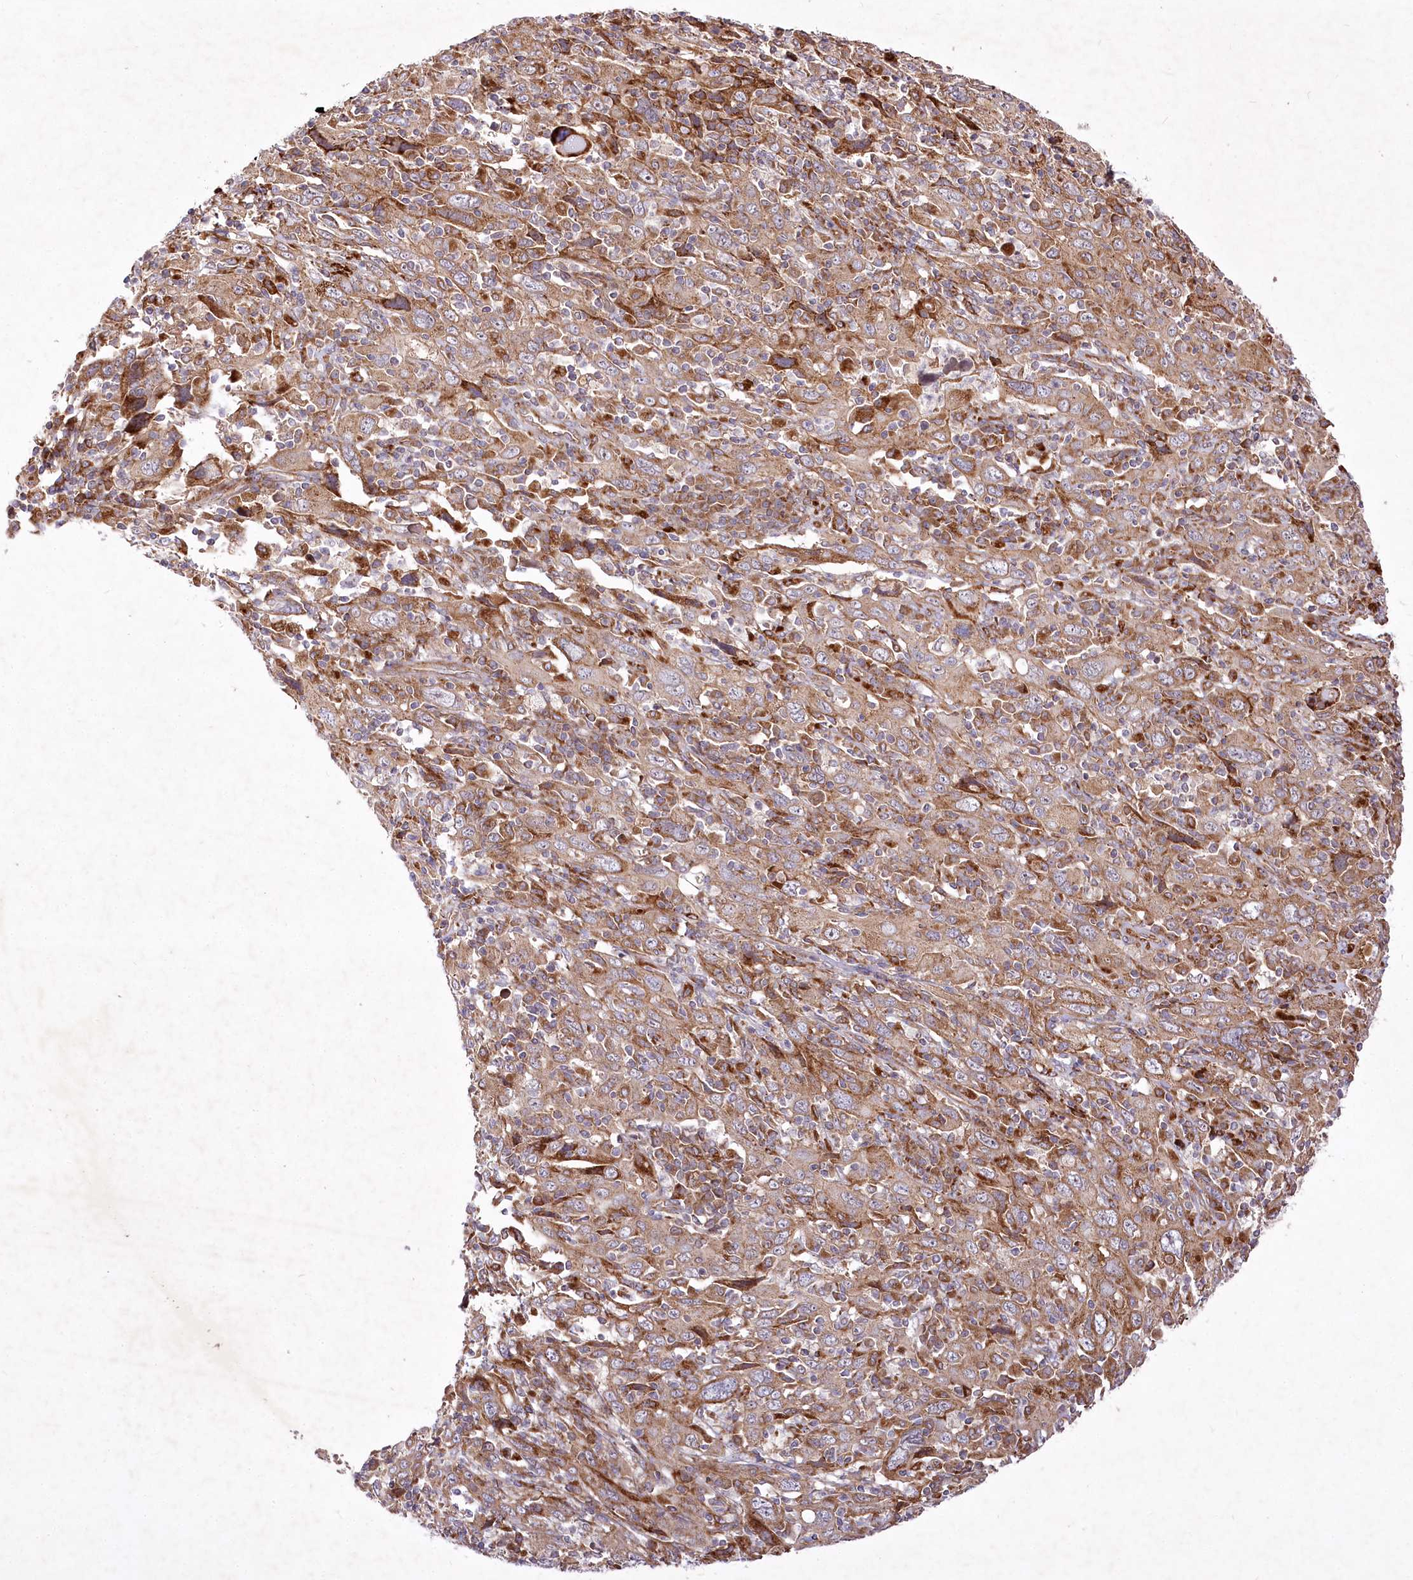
{"staining": {"intensity": "moderate", "quantity": ">75%", "location": "cytoplasmic/membranous"}, "tissue": "cervical cancer", "cell_type": "Tumor cells", "image_type": "cancer", "snomed": [{"axis": "morphology", "description": "Squamous cell carcinoma, NOS"}, {"axis": "topography", "description": "Cervix"}], "caption": "IHC of cervical cancer (squamous cell carcinoma) displays medium levels of moderate cytoplasmic/membranous staining in approximately >75% of tumor cells.", "gene": "PSTK", "patient": {"sex": "female", "age": 46}}